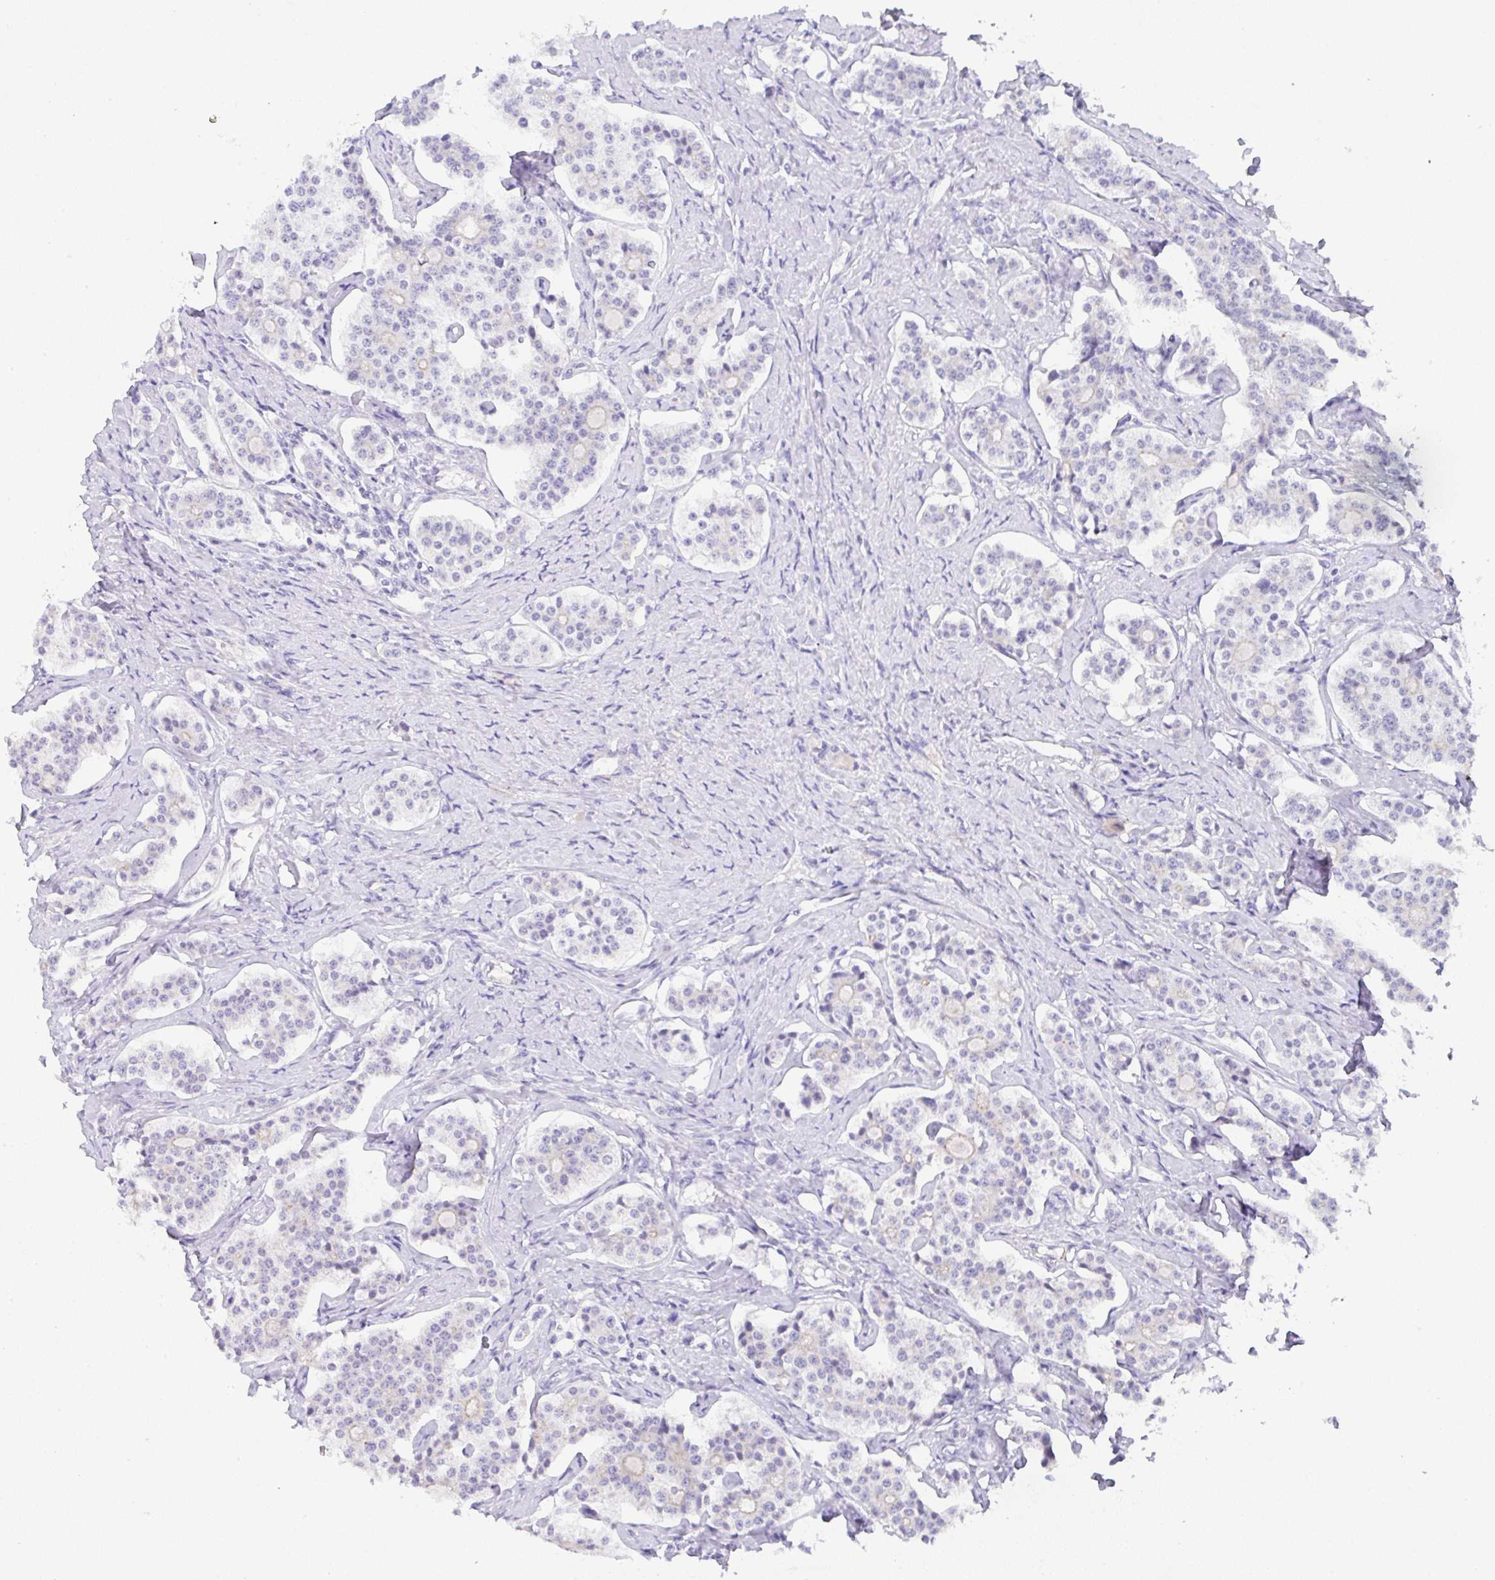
{"staining": {"intensity": "negative", "quantity": "none", "location": "none"}, "tissue": "carcinoid", "cell_type": "Tumor cells", "image_type": "cancer", "snomed": [{"axis": "morphology", "description": "Carcinoid, malignant, NOS"}, {"axis": "topography", "description": "Small intestine"}], "caption": "Malignant carcinoid was stained to show a protein in brown. There is no significant positivity in tumor cells.", "gene": "CGNL1", "patient": {"sex": "male", "age": 63}}